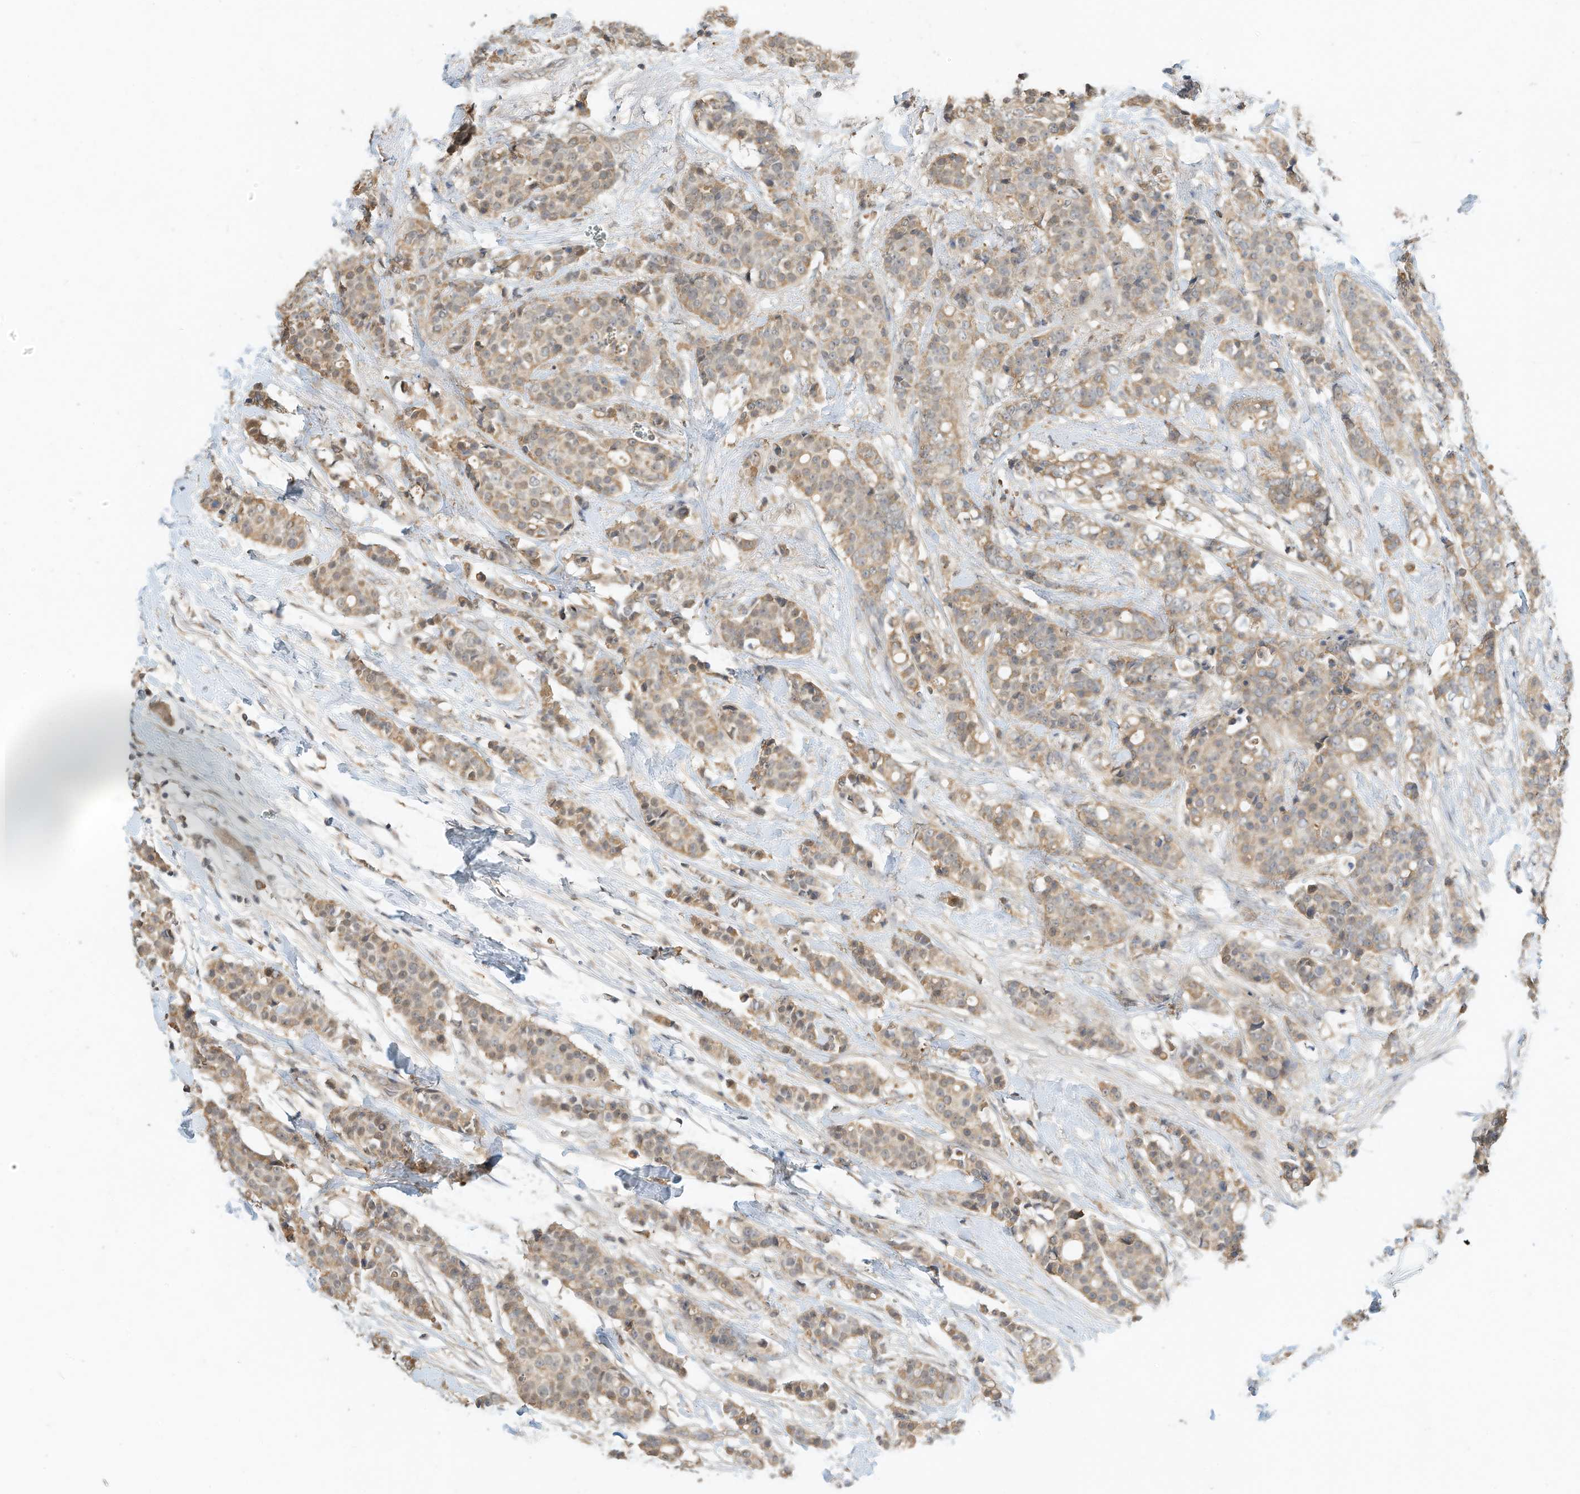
{"staining": {"intensity": "moderate", "quantity": ">75%", "location": "cytoplasmic/membranous"}, "tissue": "breast cancer", "cell_type": "Tumor cells", "image_type": "cancer", "snomed": [{"axis": "morphology", "description": "Lobular carcinoma"}, {"axis": "topography", "description": "Breast"}], "caption": "A medium amount of moderate cytoplasmic/membranous staining is present in approximately >75% of tumor cells in breast cancer tissue.", "gene": "OFD1", "patient": {"sex": "female", "age": 51}}